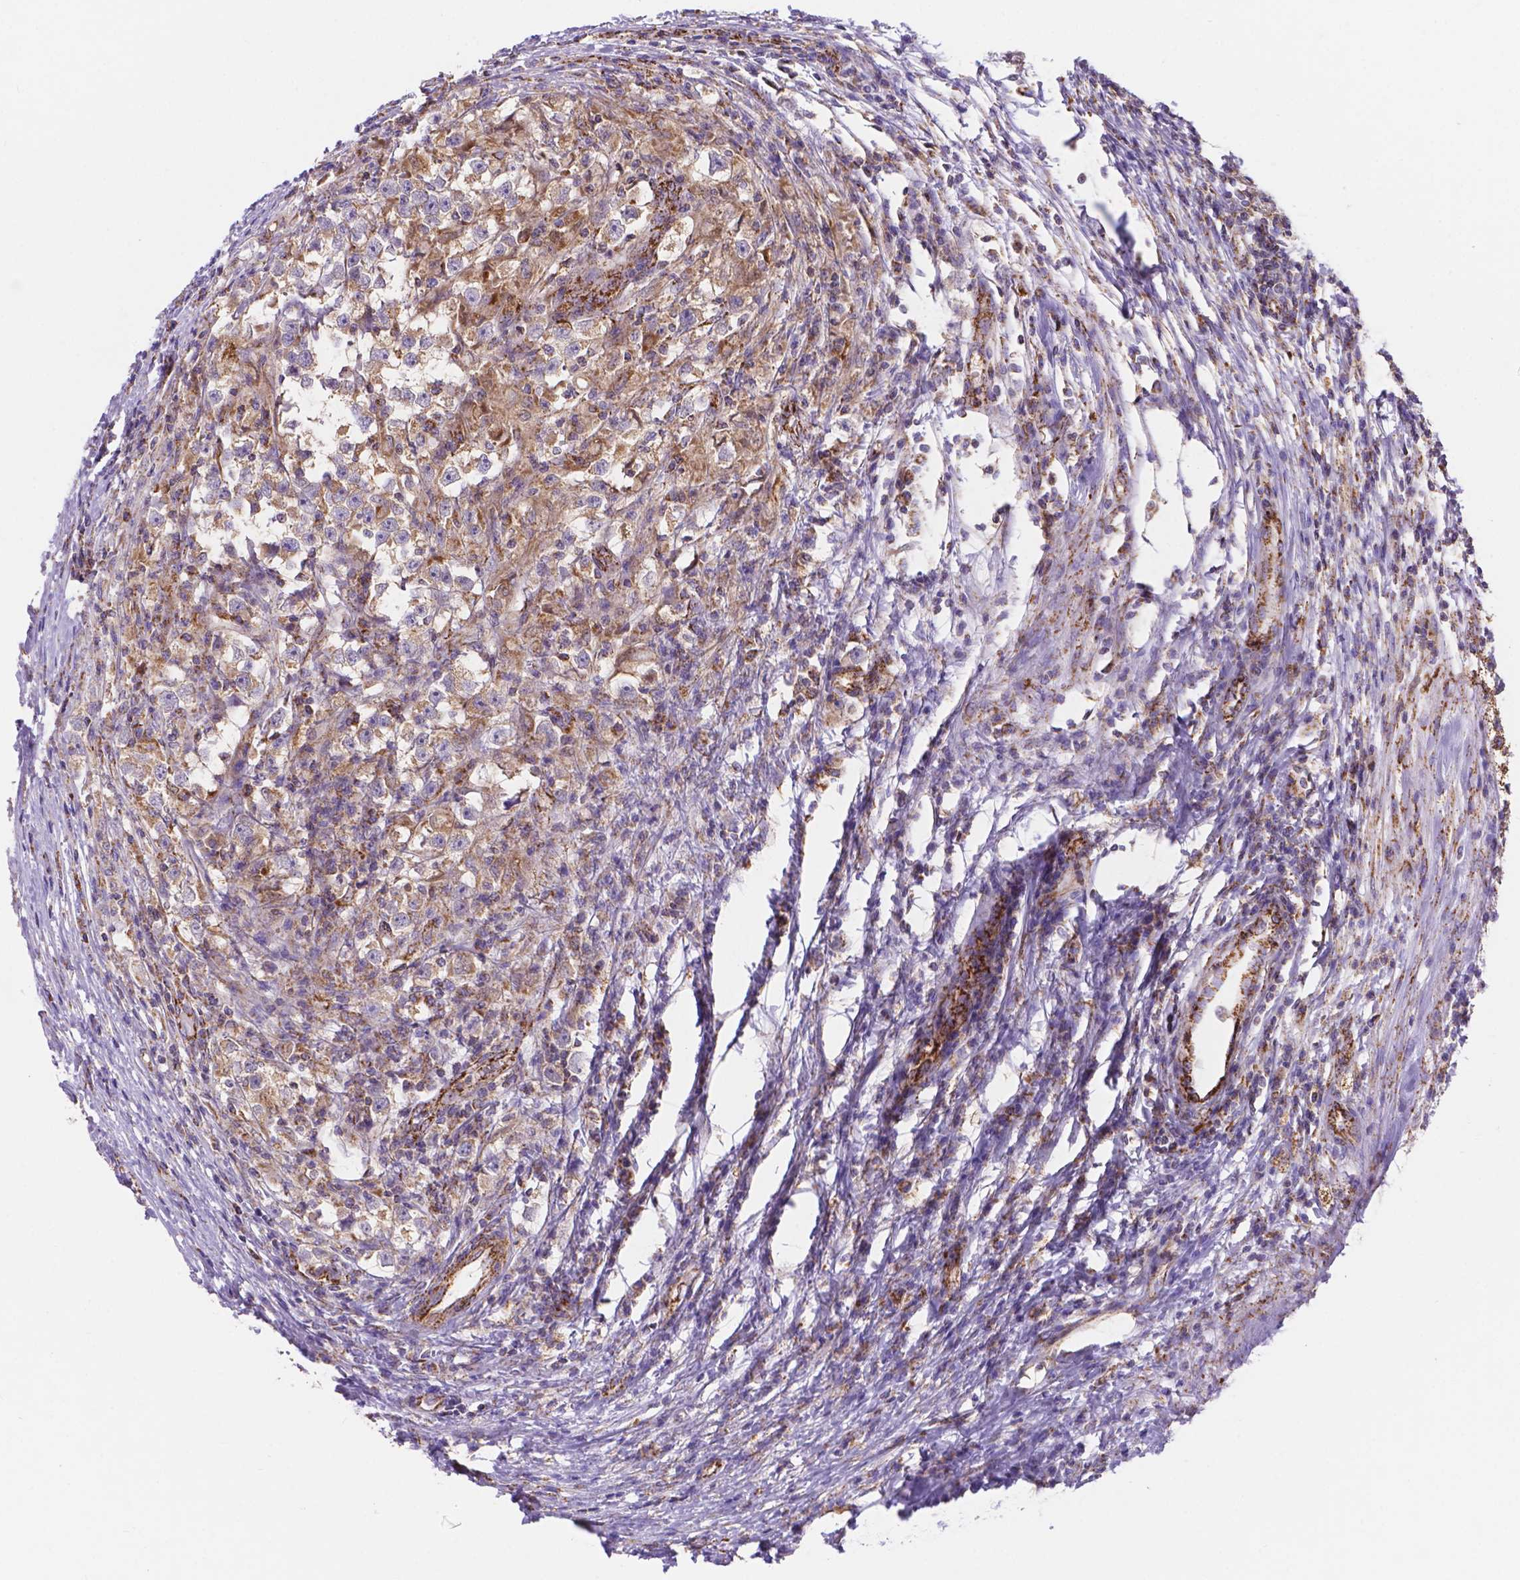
{"staining": {"intensity": "weak", "quantity": "25%-75%", "location": "cytoplasmic/membranous"}, "tissue": "testis cancer", "cell_type": "Tumor cells", "image_type": "cancer", "snomed": [{"axis": "morphology", "description": "Seminoma, NOS"}, {"axis": "topography", "description": "Testis"}], "caption": "Tumor cells show low levels of weak cytoplasmic/membranous staining in about 25%-75% of cells in testis cancer (seminoma).", "gene": "AK3", "patient": {"sex": "male", "age": 33}}